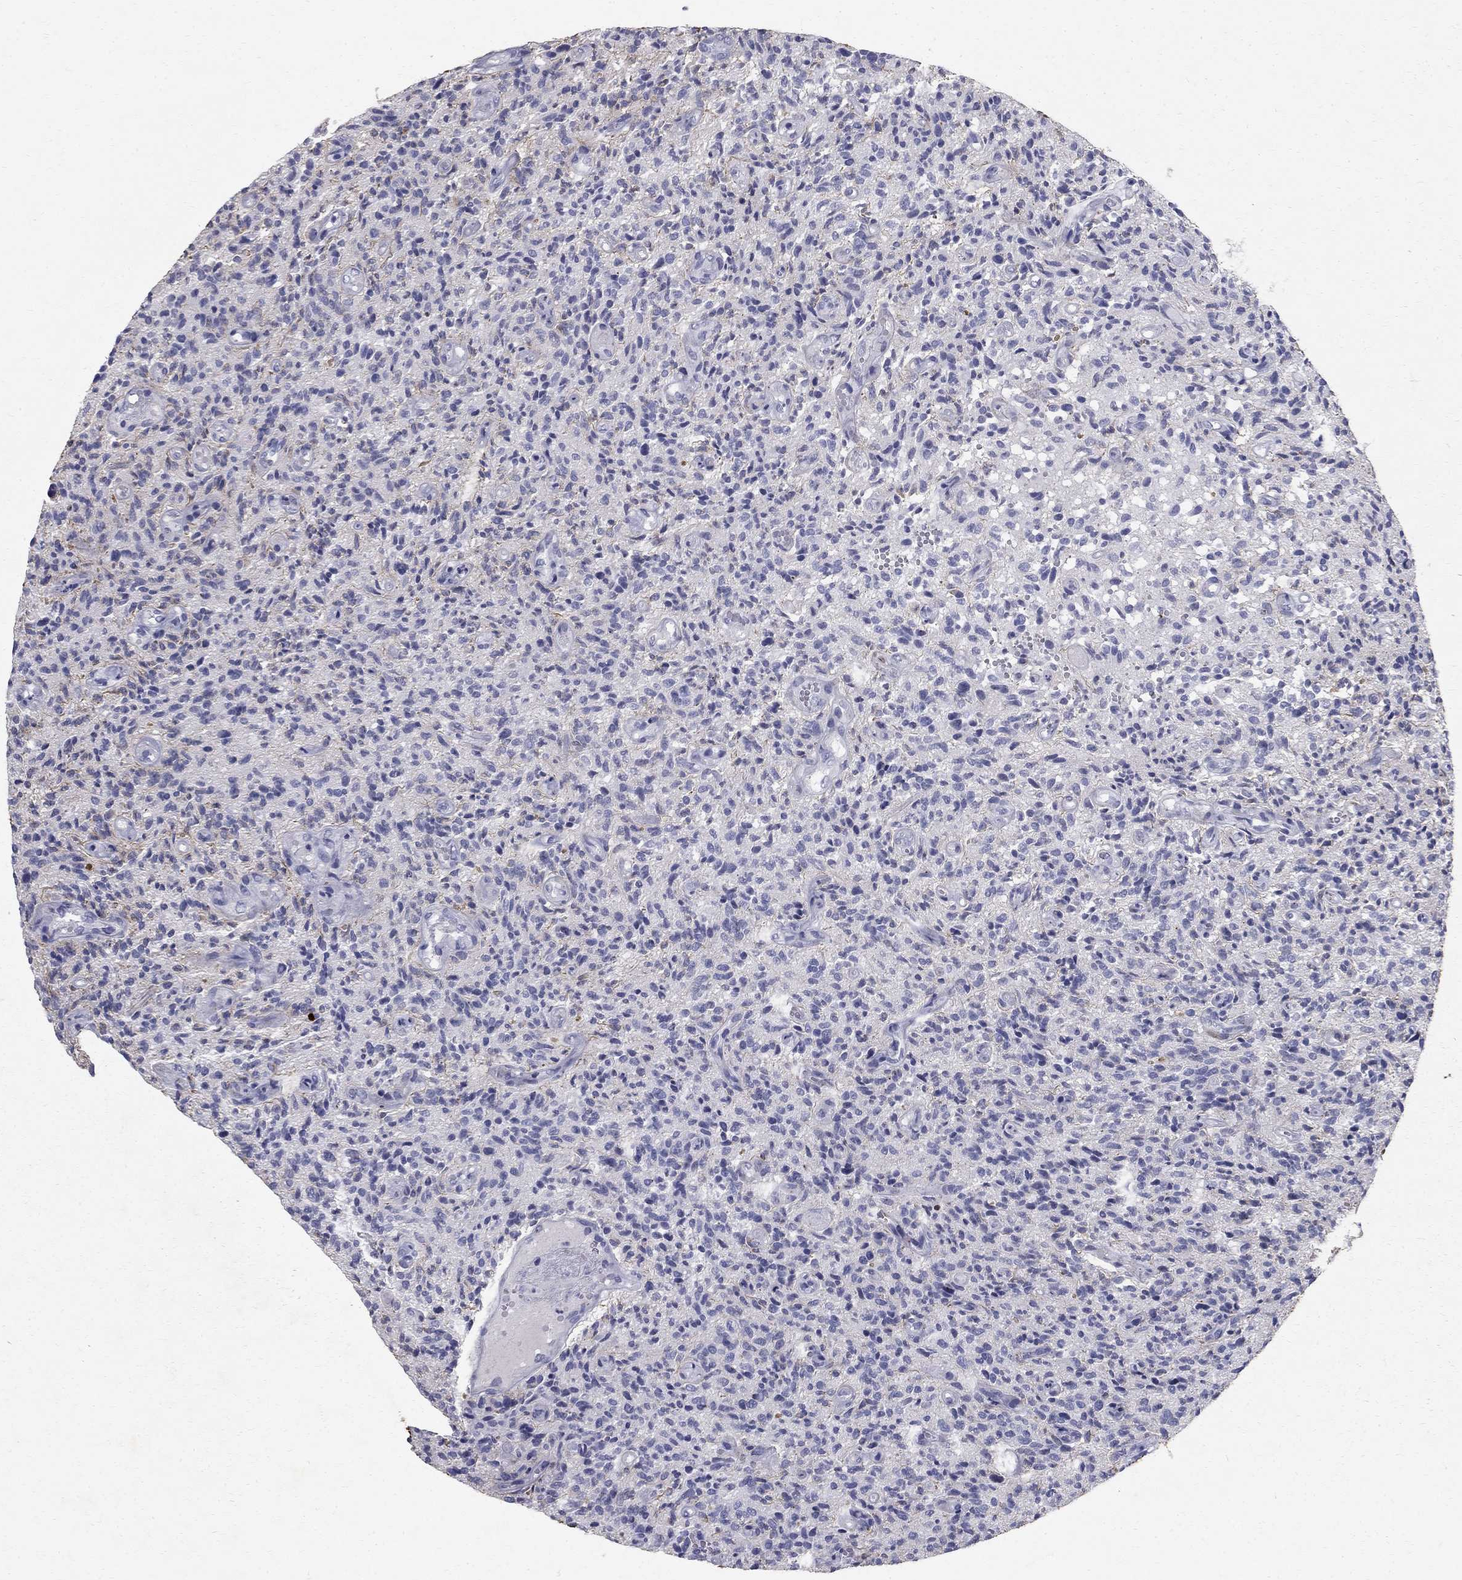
{"staining": {"intensity": "negative", "quantity": "none", "location": "none"}, "tissue": "glioma", "cell_type": "Tumor cells", "image_type": "cancer", "snomed": [{"axis": "morphology", "description": "Glioma, malignant, High grade"}, {"axis": "topography", "description": "Brain"}], "caption": "Malignant glioma (high-grade) stained for a protein using IHC shows no staining tumor cells.", "gene": "CLIC6", "patient": {"sex": "male", "age": 64}}